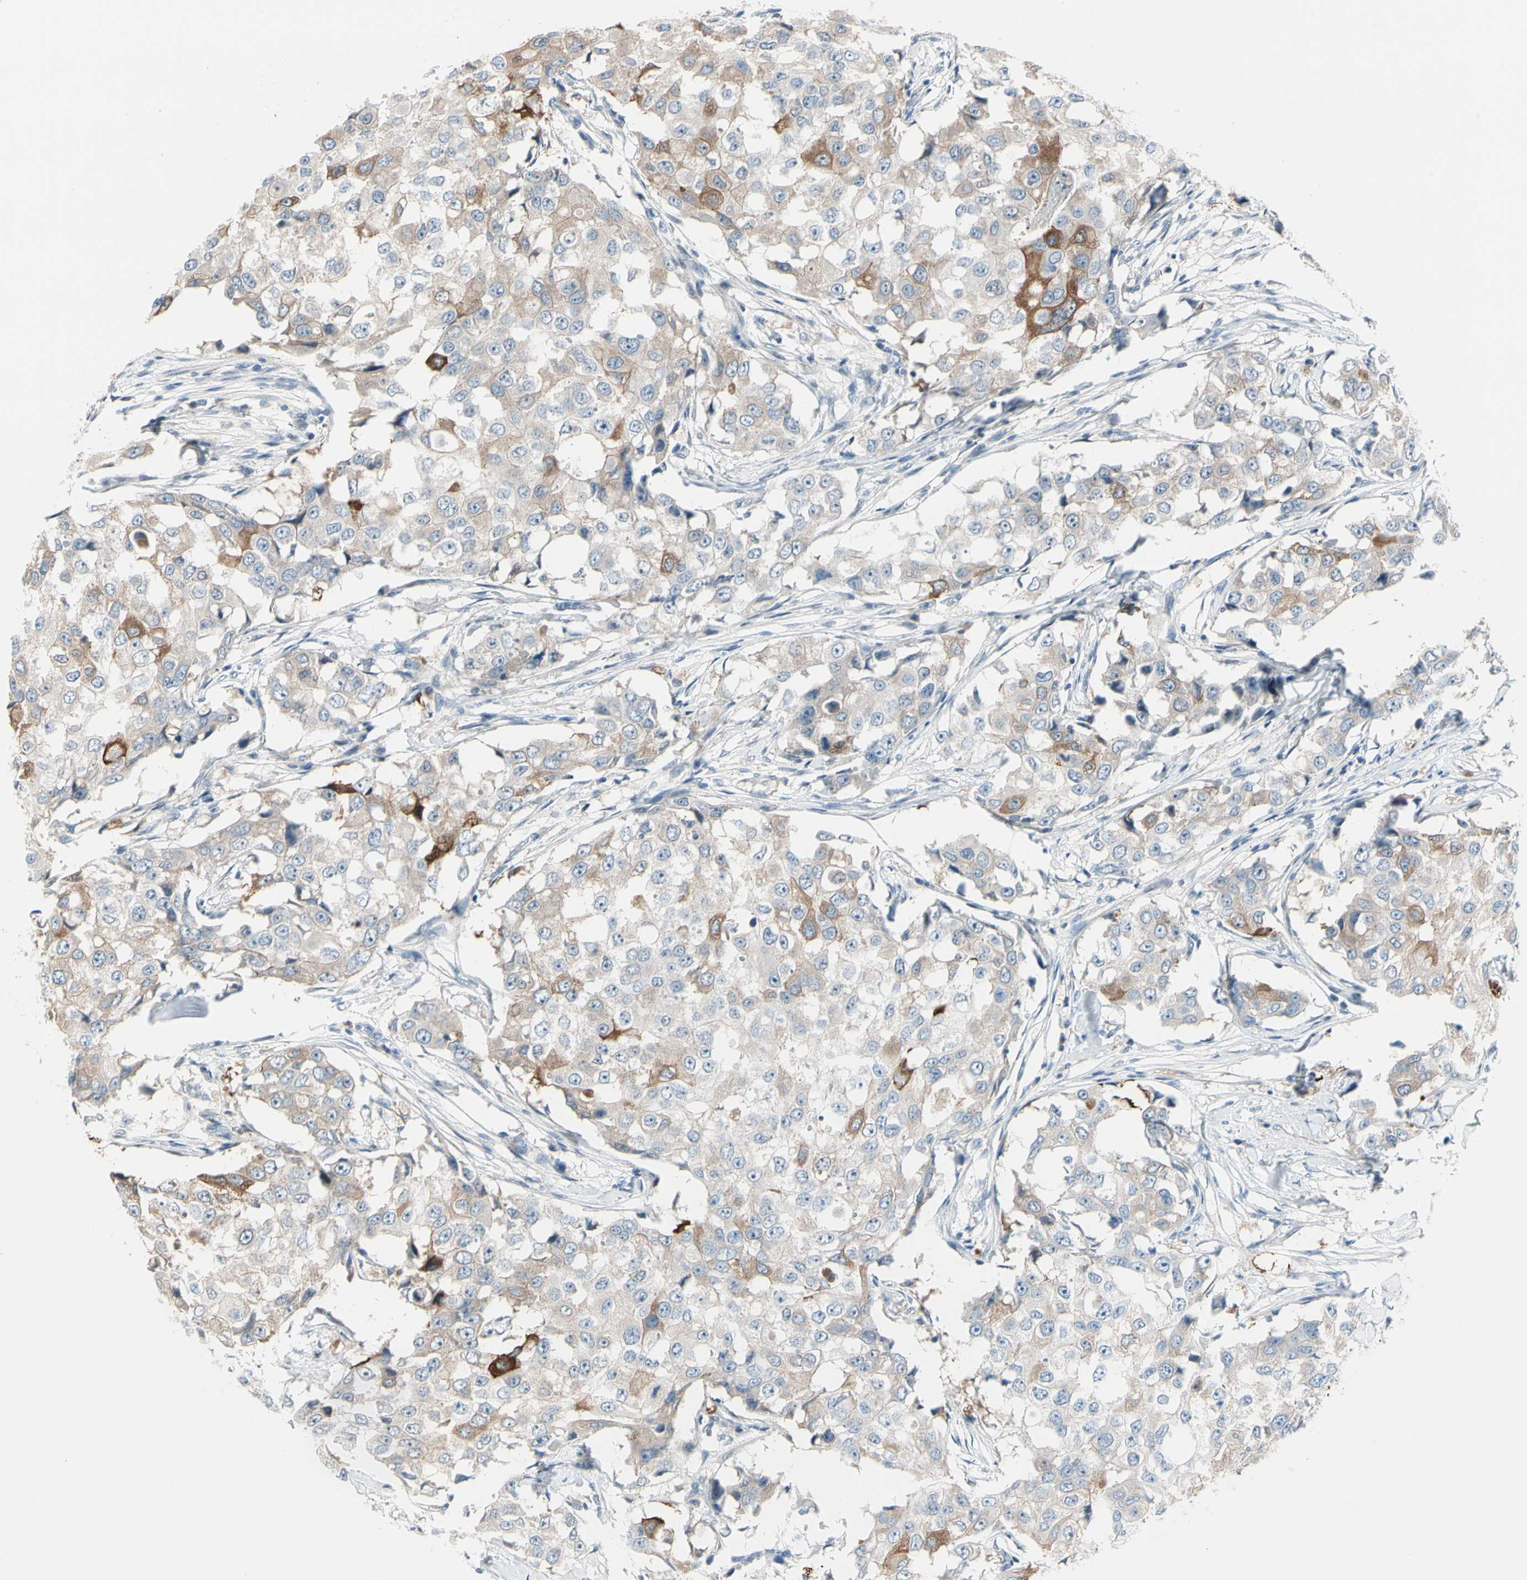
{"staining": {"intensity": "moderate", "quantity": "25%-75%", "location": "cytoplasmic/membranous"}, "tissue": "breast cancer", "cell_type": "Tumor cells", "image_type": "cancer", "snomed": [{"axis": "morphology", "description": "Duct carcinoma"}, {"axis": "topography", "description": "Breast"}], "caption": "Moderate cytoplasmic/membranous positivity for a protein is seen in approximately 25%-75% of tumor cells of invasive ductal carcinoma (breast) using immunohistochemistry (IHC).", "gene": "STK40", "patient": {"sex": "female", "age": 27}}